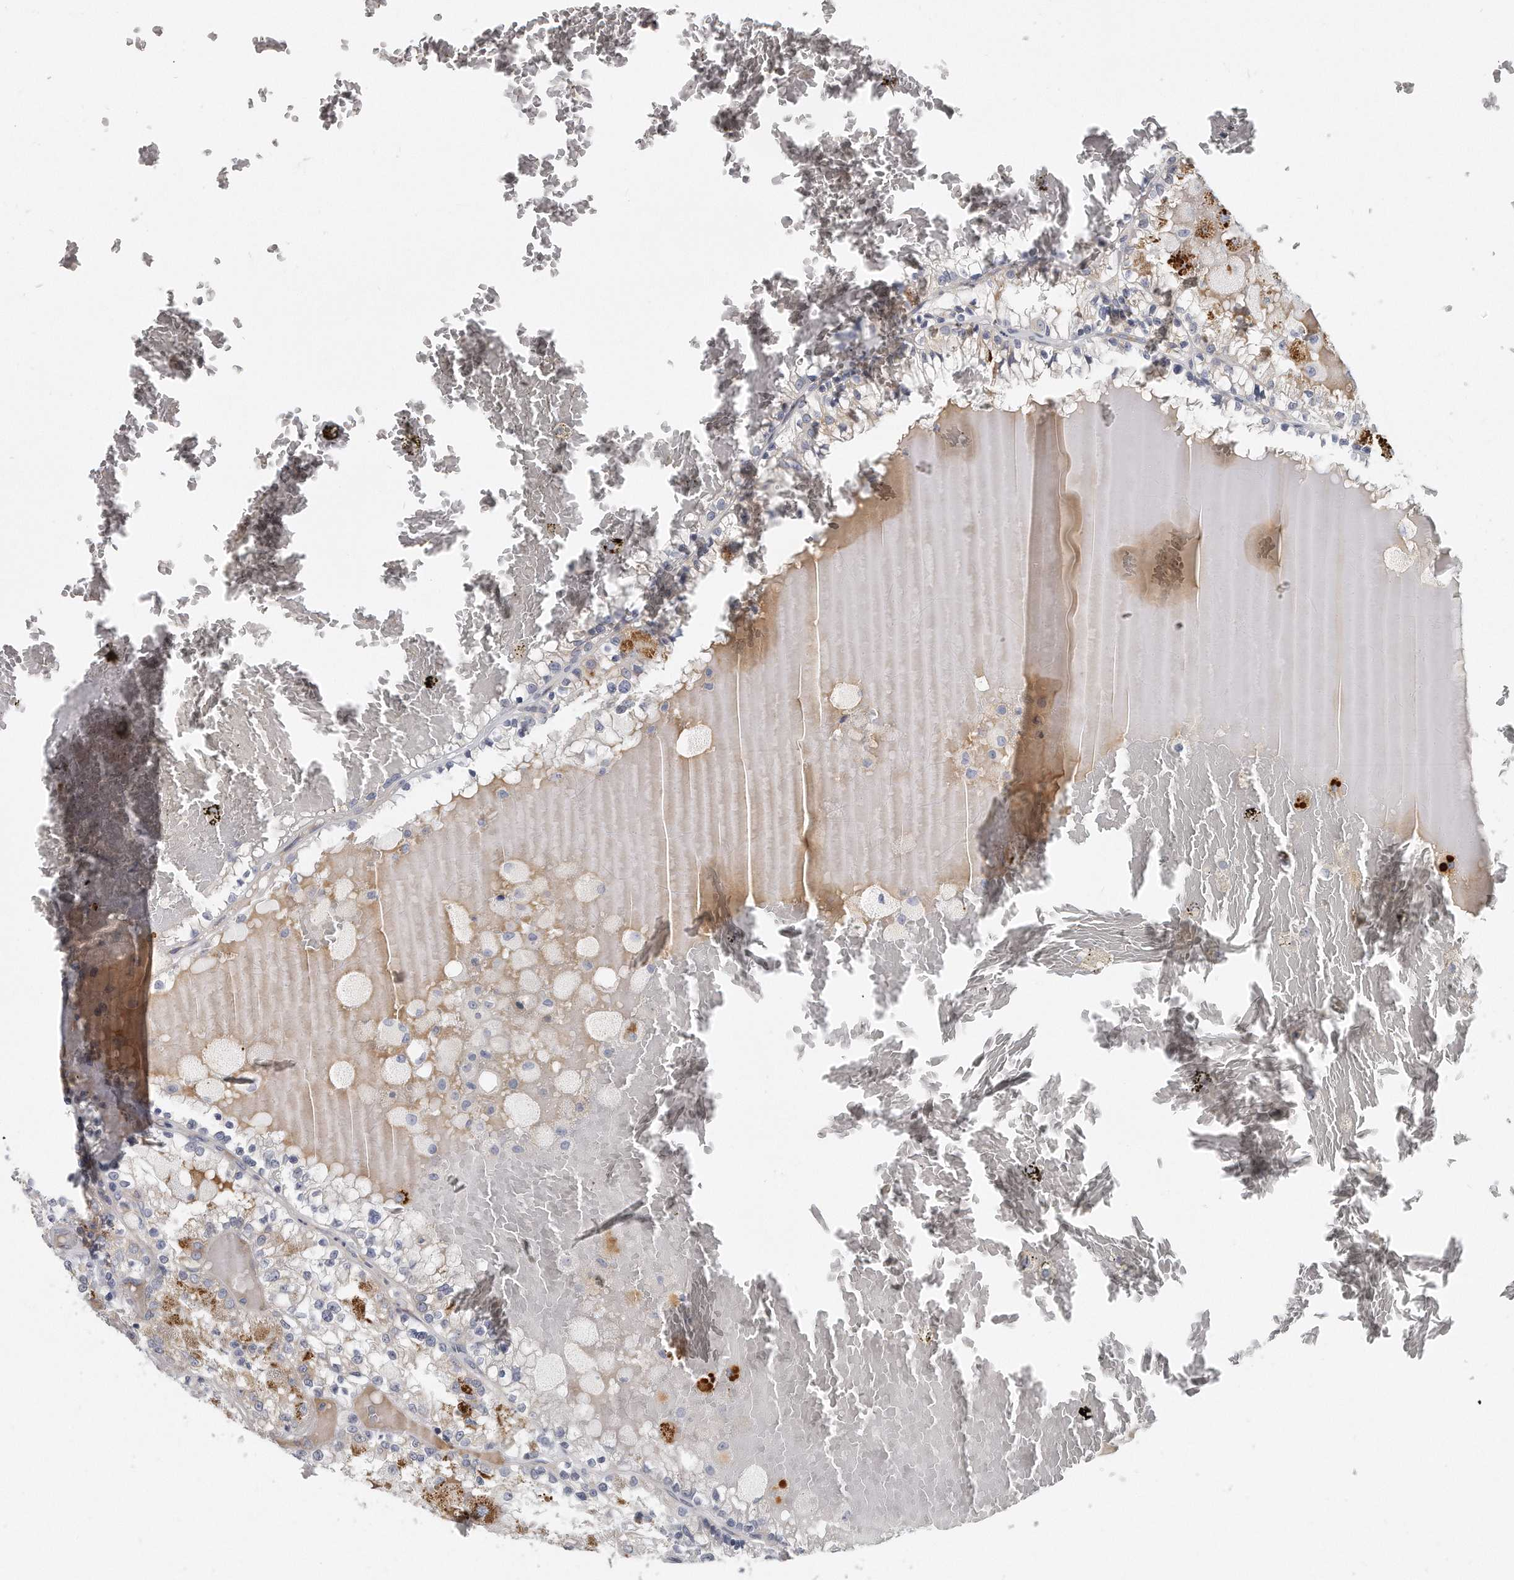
{"staining": {"intensity": "moderate", "quantity": "<25%", "location": "cytoplasmic/membranous"}, "tissue": "renal cancer", "cell_type": "Tumor cells", "image_type": "cancer", "snomed": [{"axis": "morphology", "description": "Adenocarcinoma, NOS"}, {"axis": "topography", "description": "Kidney"}], "caption": "Renal cancer (adenocarcinoma) stained with IHC reveals moderate cytoplasmic/membranous expression in approximately <25% of tumor cells.", "gene": "PLEKHA6", "patient": {"sex": "female", "age": 56}}